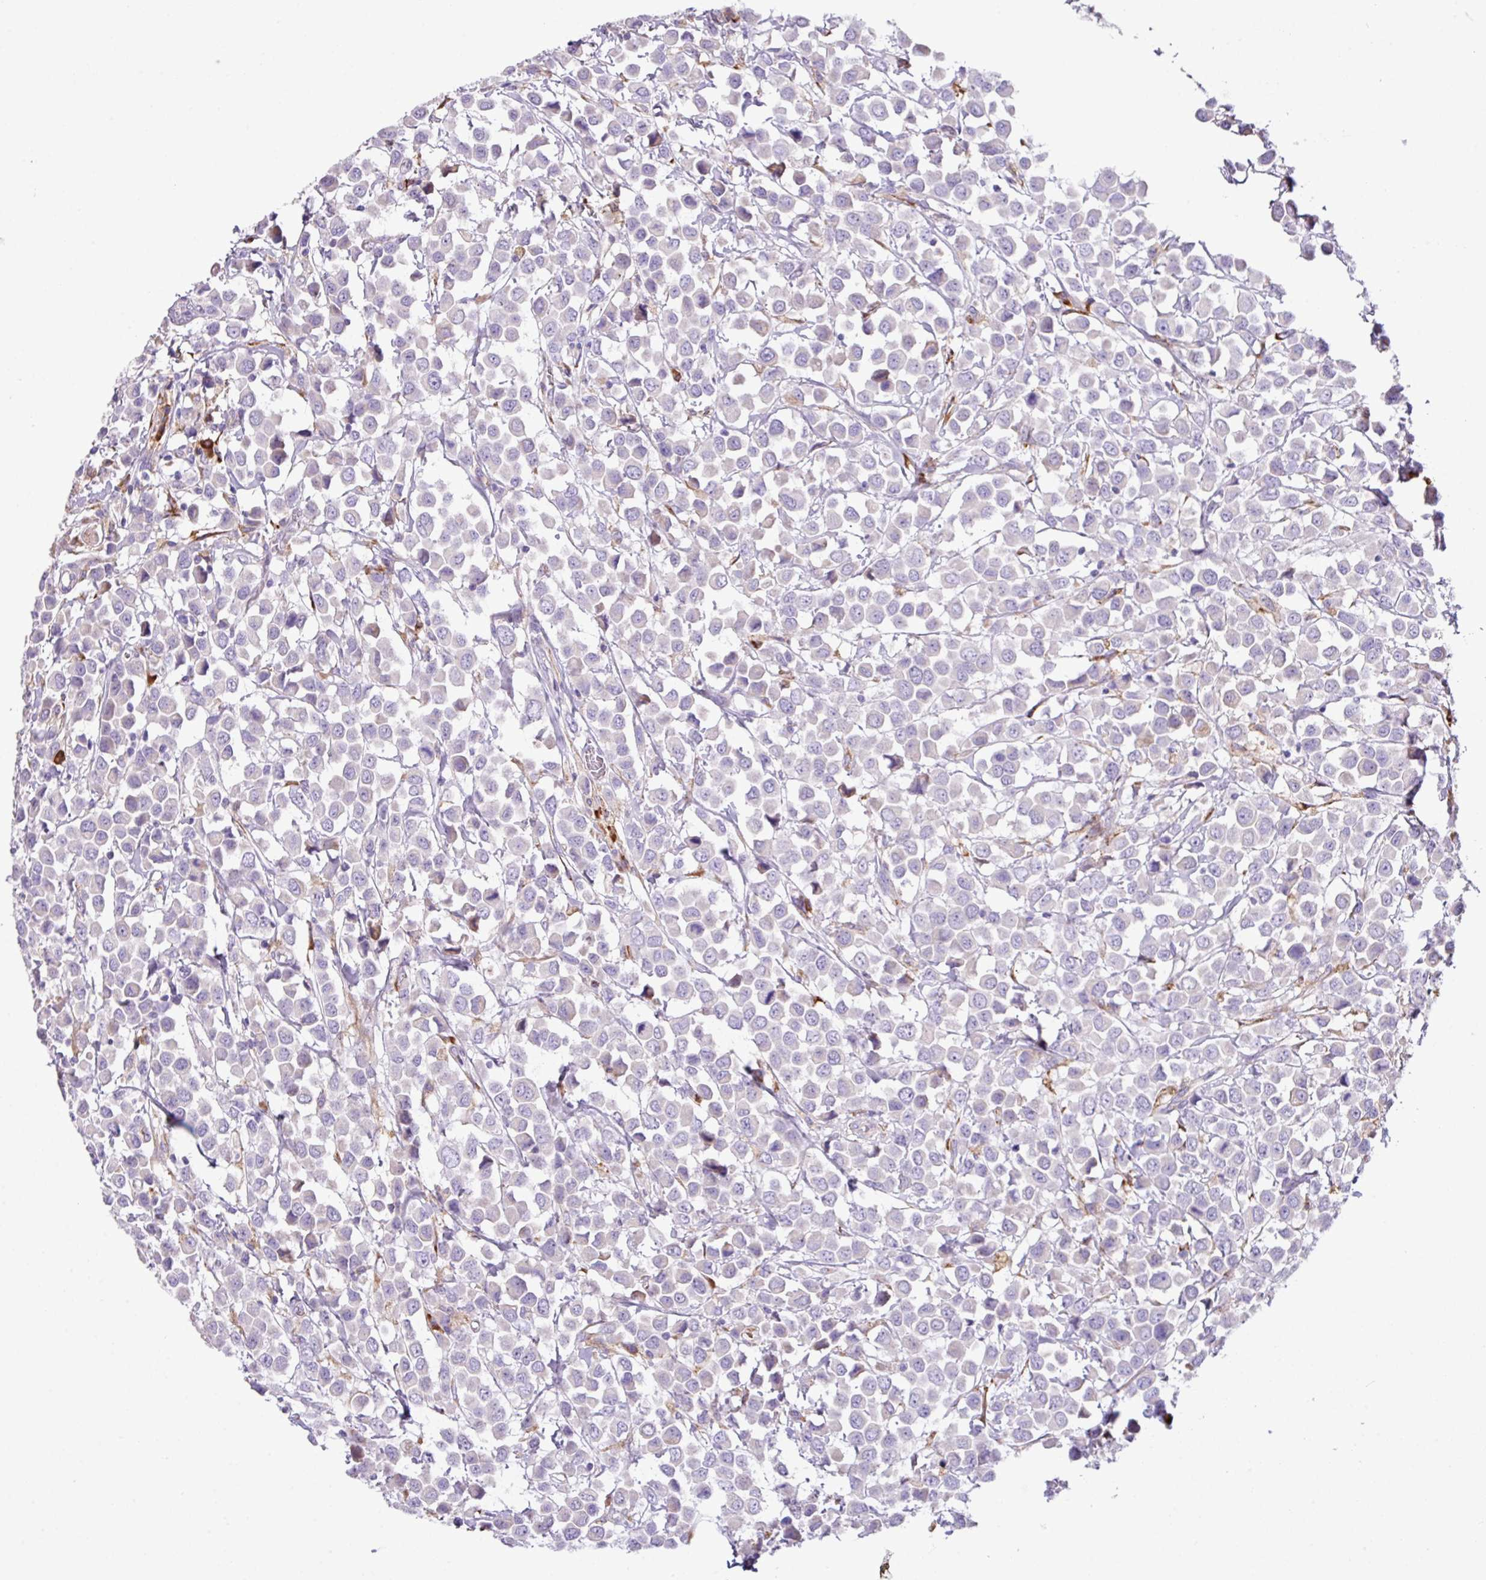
{"staining": {"intensity": "negative", "quantity": "none", "location": "none"}, "tissue": "breast cancer", "cell_type": "Tumor cells", "image_type": "cancer", "snomed": [{"axis": "morphology", "description": "Duct carcinoma"}, {"axis": "topography", "description": "Breast"}], "caption": "Immunohistochemistry of breast cancer demonstrates no positivity in tumor cells.", "gene": "RGS21", "patient": {"sex": "female", "age": 61}}